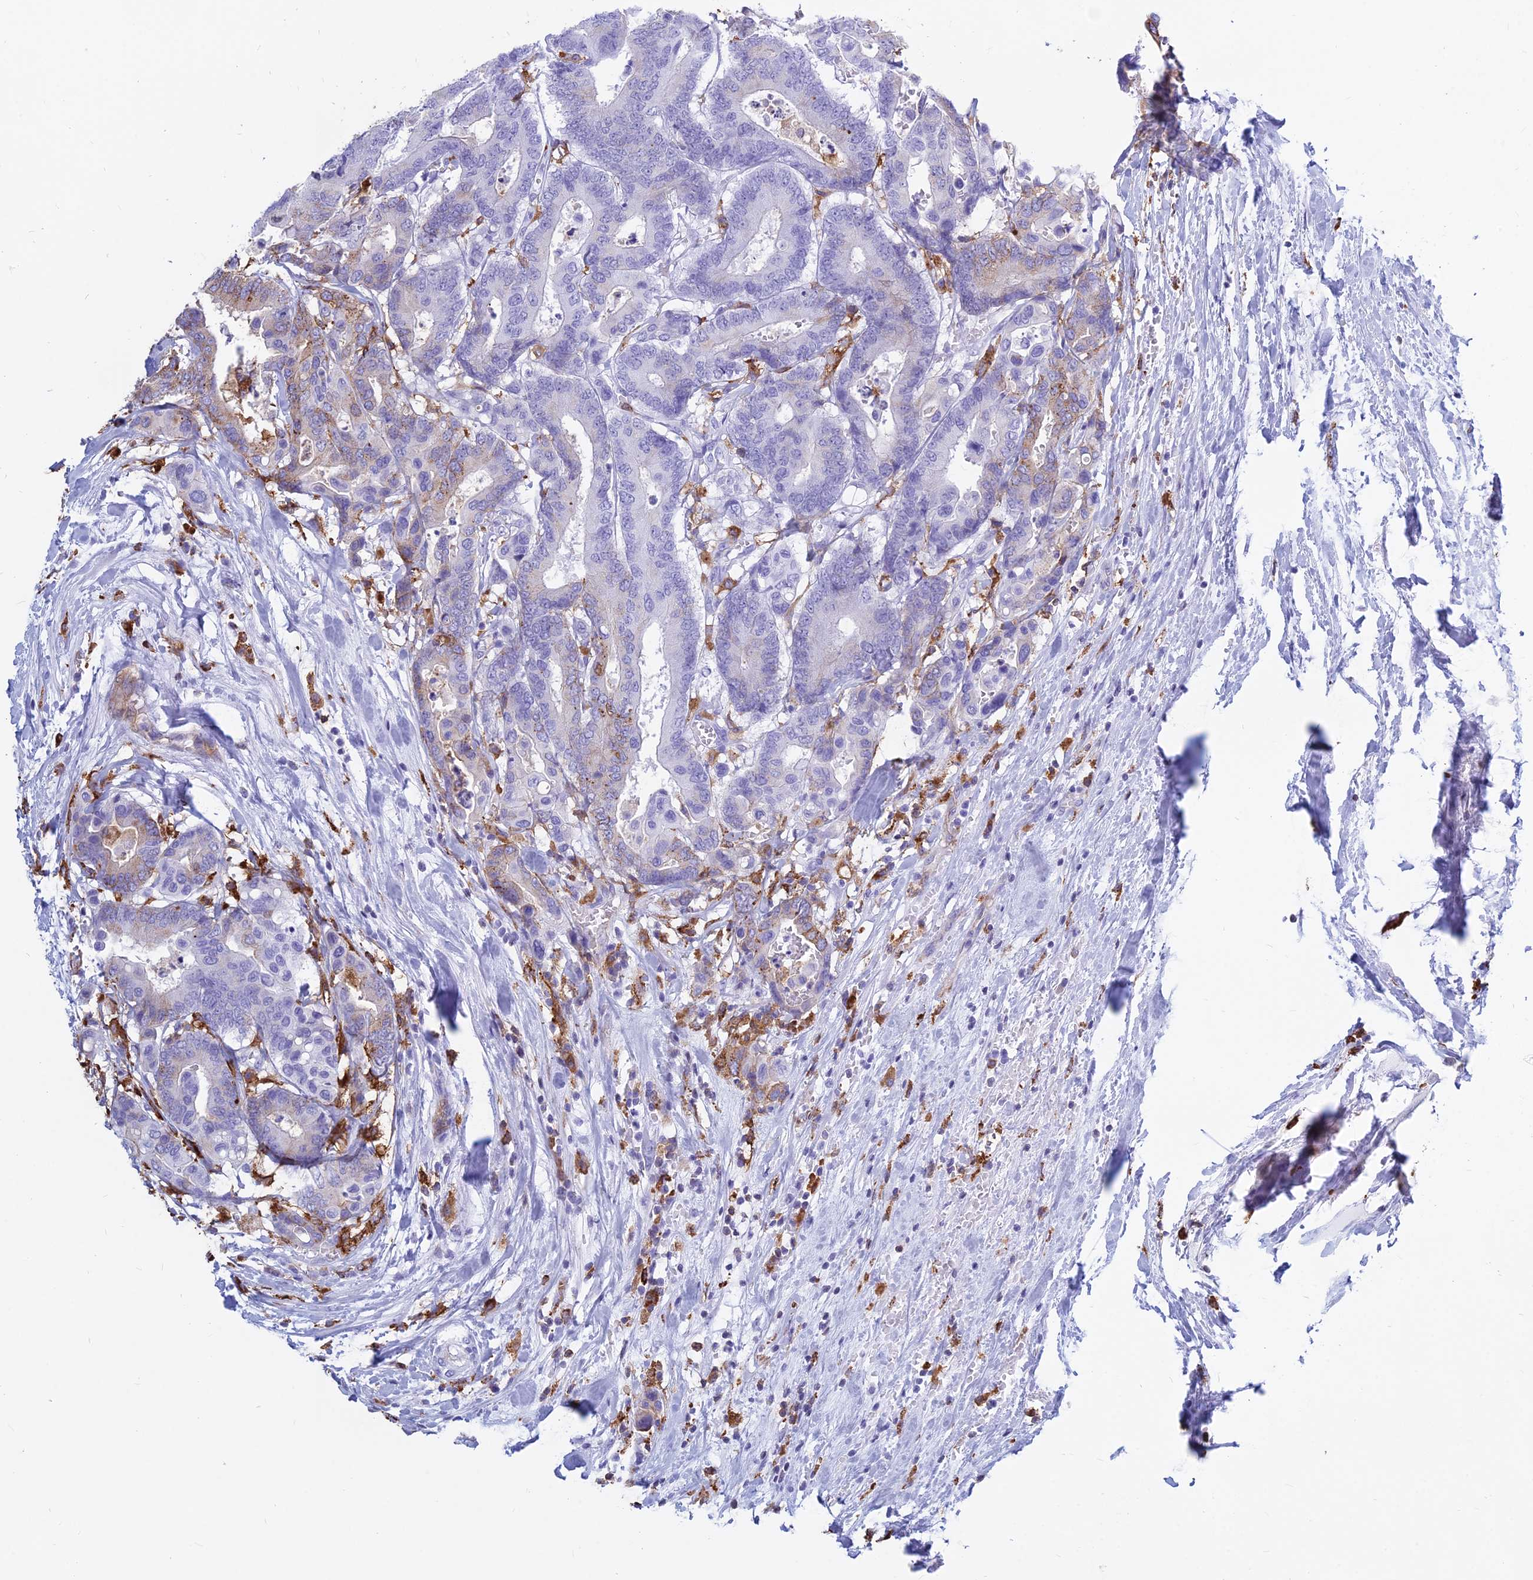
{"staining": {"intensity": "moderate", "quantity": "<25%", "location": "cytoplasmic/membranous"}, "tissue": "colorectal cancer", "cell_type": "Tumor cells", "image_type": "cancer", "snomed": [{"axis": "morphology", "description": "Normal tissue, NOS"}, {"axis": "morphology", "description": "Adenocarcinoma, NOS"}, {"axis": "topography", "description": "Colon"}], "caption": "Protein expression analysis of colorectal adenocarcinoma demonstrates moderate cytoplasmic/membranous positivity in approximately <25% of tumor cells.", "gene": "HLA-DRB1", "patient": {"sex": "male", "age": 82}}